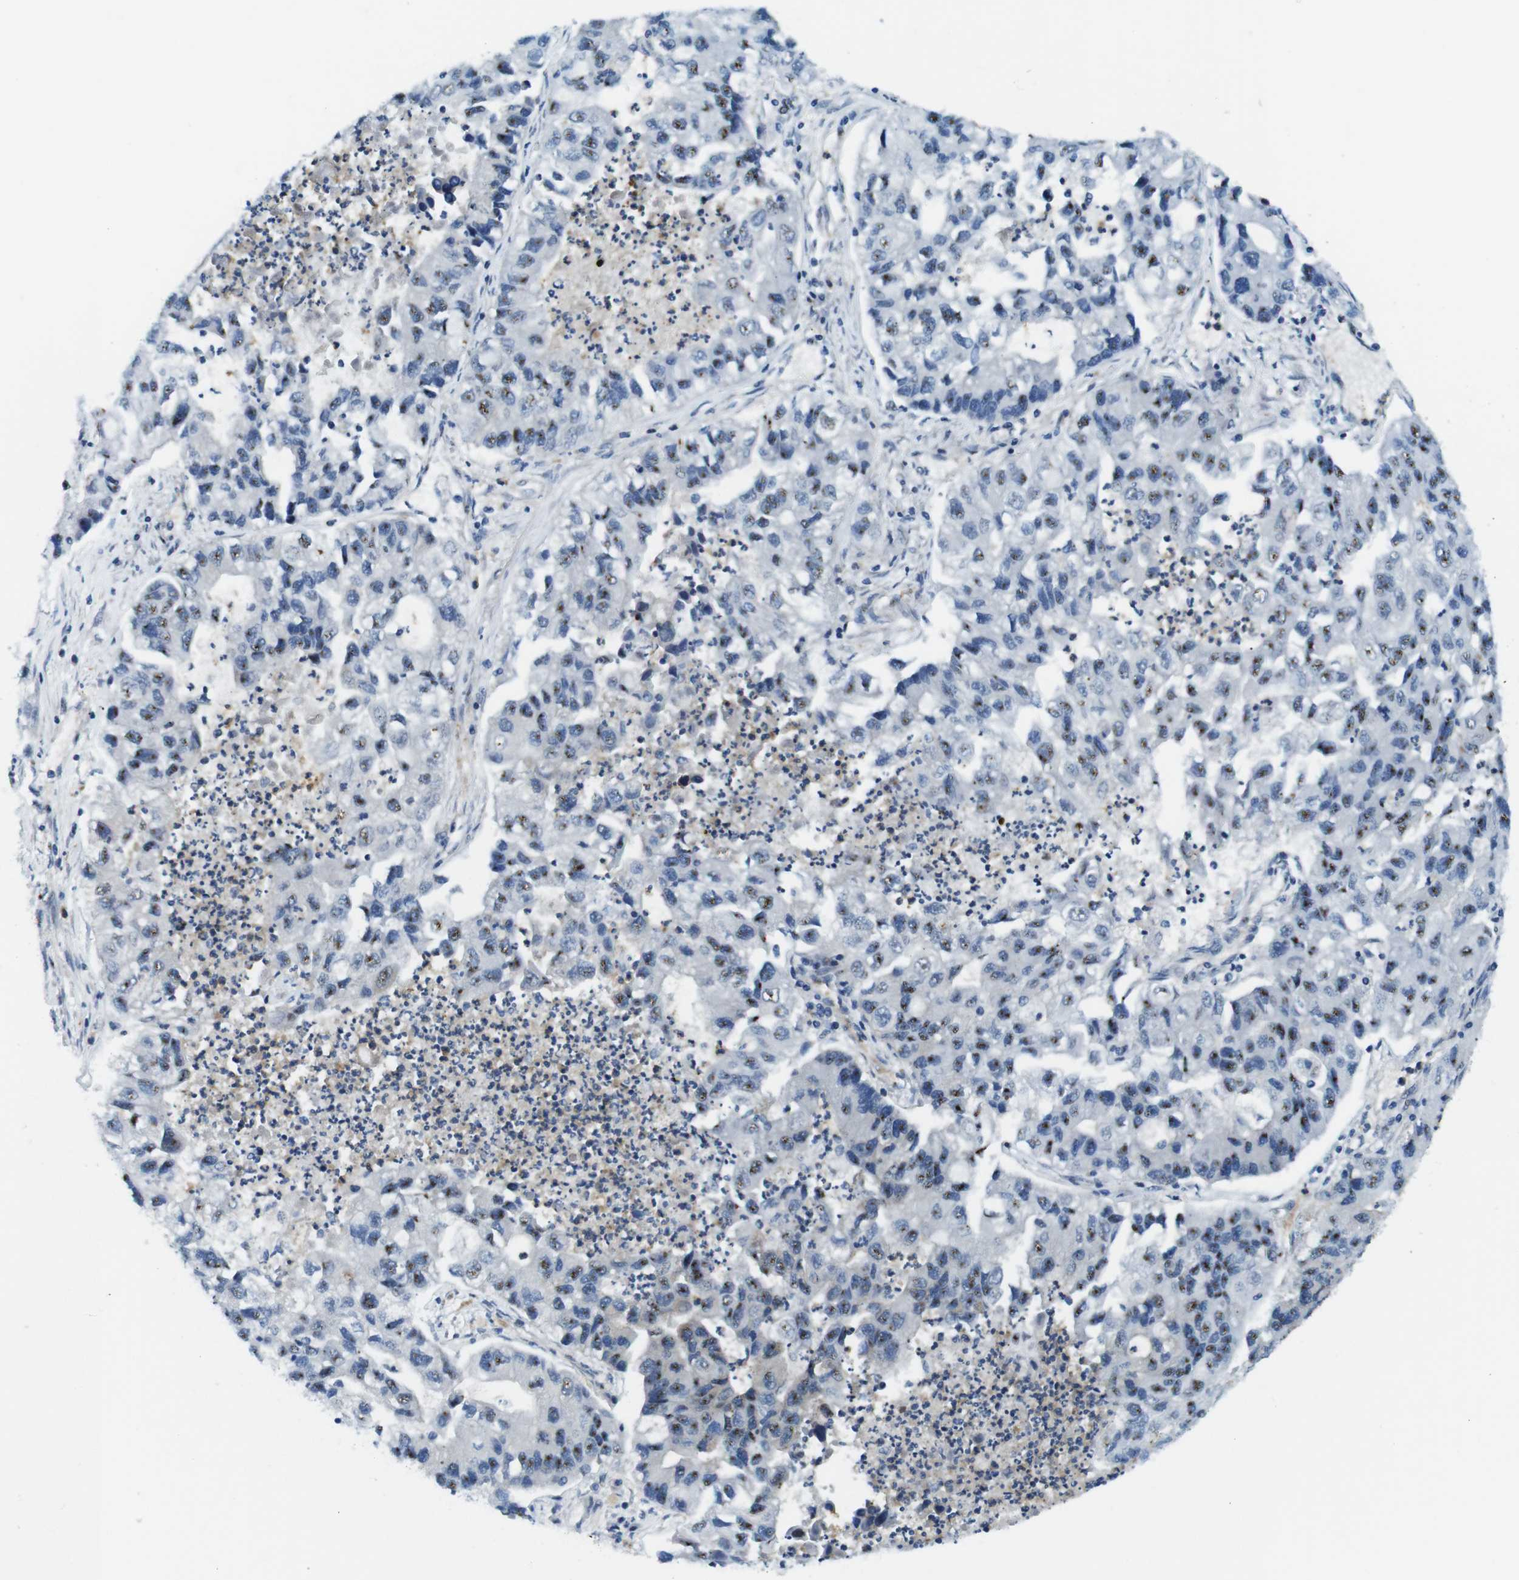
{"staining": {"intensity": "negative", "quantity": "none", "location": "none"}, "tissue": "lung cancer", "cell_type": "Tumor cells", "image_type": "cancer", "snomed": [{"axis": "morphology", "description": "Adenocarcinoma, NOS"}, {"axis": "topography", "description": "Lung"}], "caption": "A histopathology image of human lung cancer (adenocarcinoma) is negative for staining in tumor cells.", "gene": "ZDHHC3", "patient": {"sex": "female", "age": 51}}